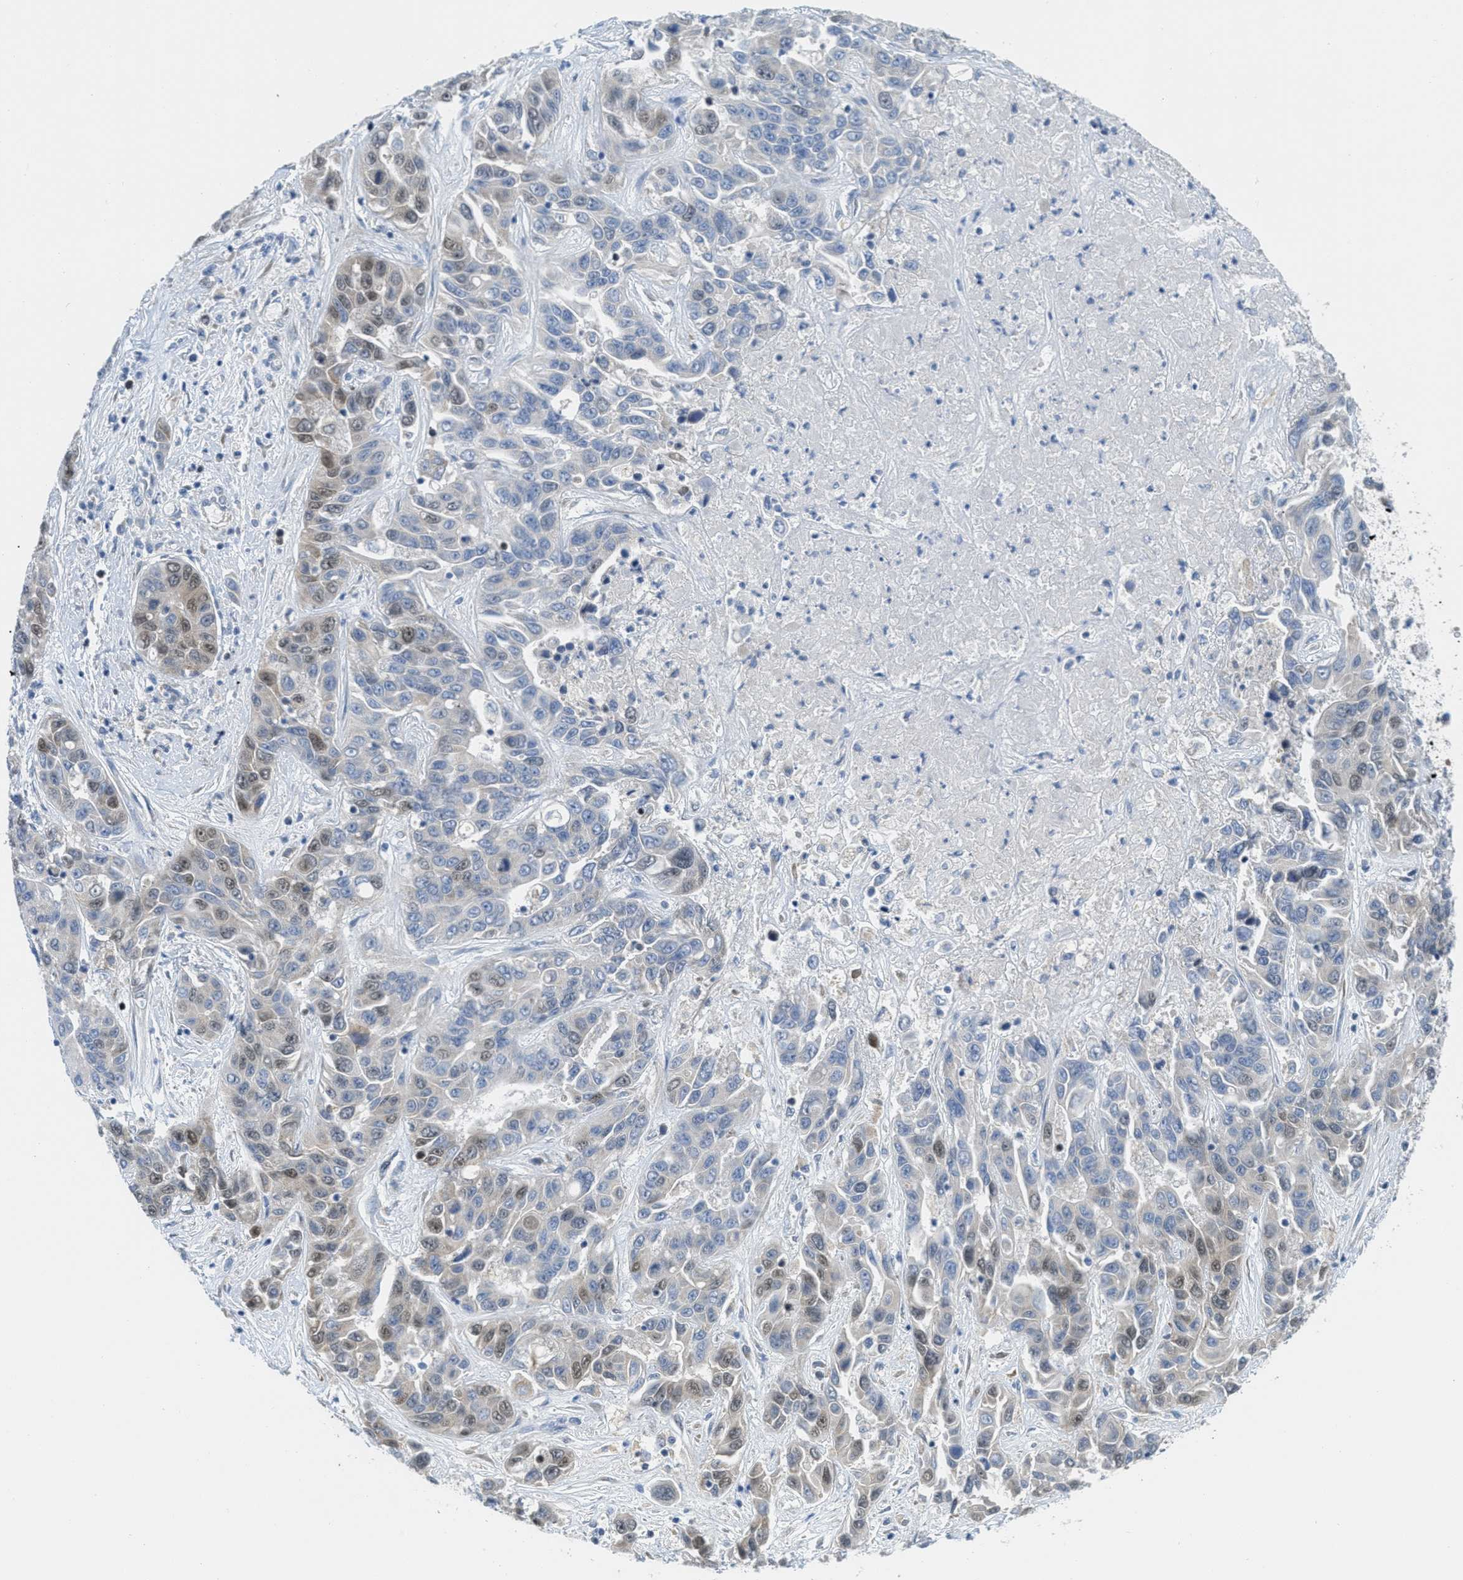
{"staining": {"intensity": "weak", "quantity": "25%-75%", "location": "cytoplasmic/membranous,nuclear"}, "tissue": "liver cancer", "cell_type": "Tumor cells", "image_type": "cancer", "snomed": [{"axis": "morphology", "description": "Cholangiocarcinoma"}, {"axis": "topography", "description": "Liver"}], "caption": "Protein analysis of cholangiocarcinoma (liver) tissue shows weak cytoplasmic/membranous and nuclear expression in approximately 25%-75% of tumor cells.", "gene": "ORC6", "patient": {"sex": "female", "age": 52}}